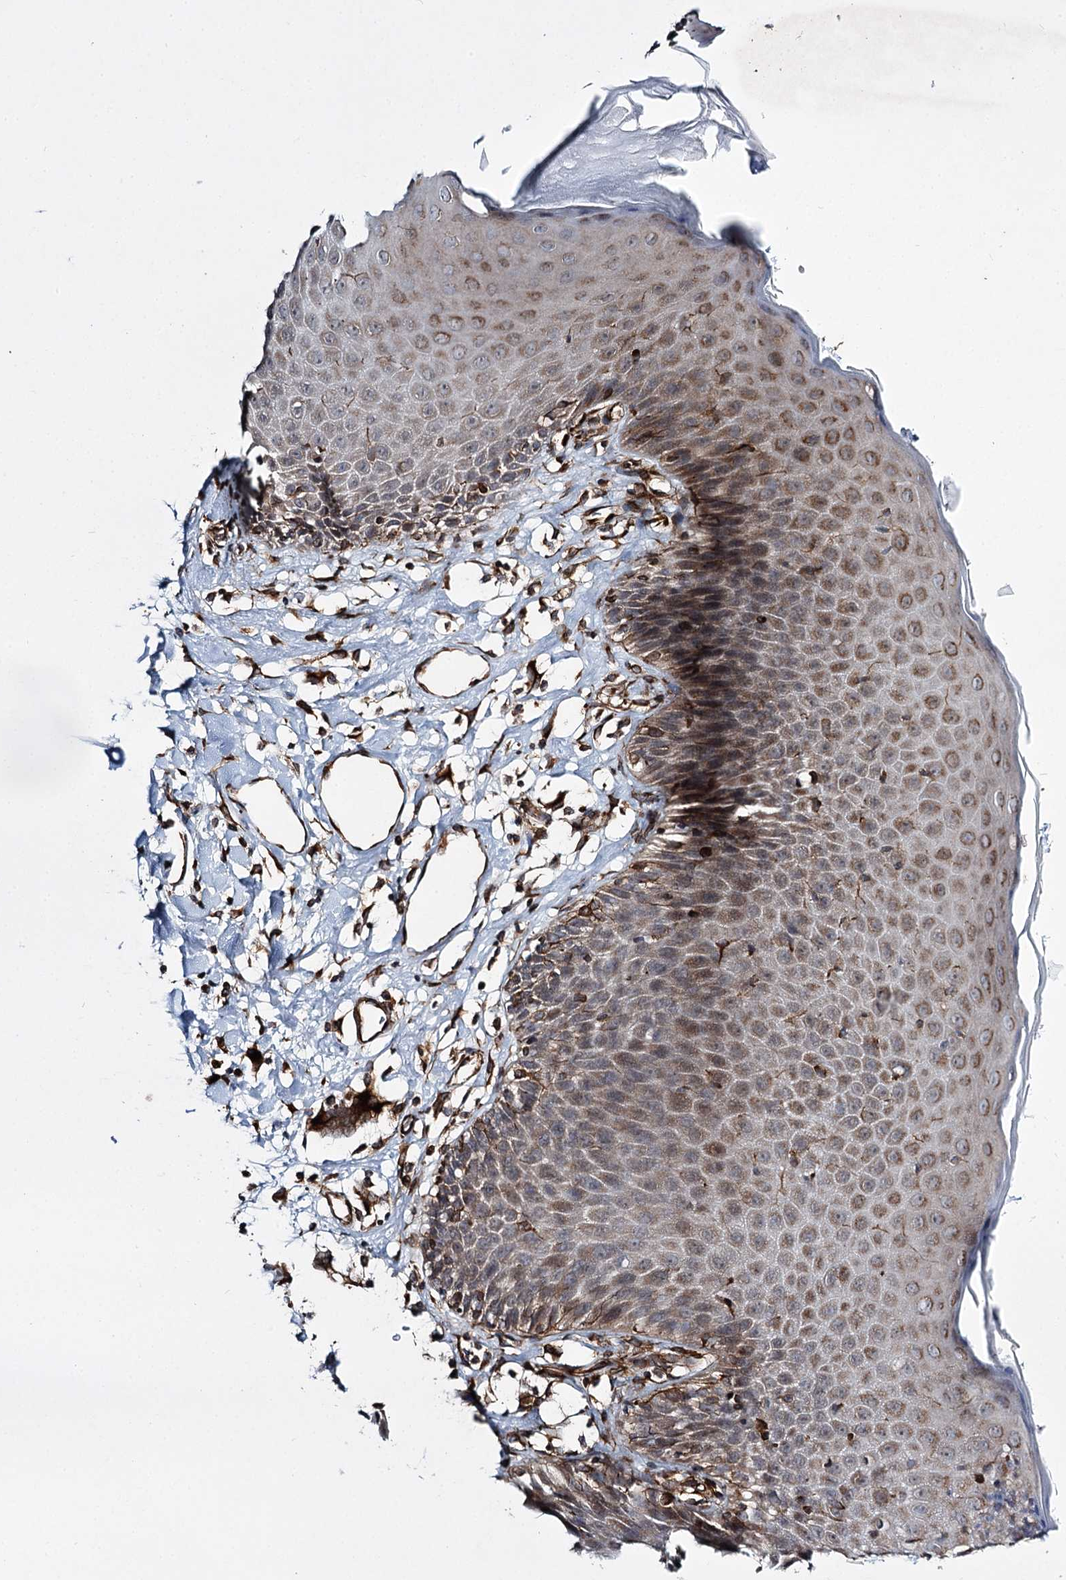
{"staining": {"intensity": "moderate", "quantity": ">75%", "location": "cytoplasmic/membranous"}, "tissue": "skin", "cell_type": "Epidermal cells", "image_type": "normal", "snomed": [{"axis": "morphology", "description": "Normal tissue, NOS"}, {"axis": "topography", "description": "Vulva"}], "caption": "A micrograph of skin stained for a protein shows moderate cytoplasmic/membranous brown staining in epidermal cells. The staining was performed using DAB (3,3'-diaminobenzidine) to visualize the protein expression in brown, while the nuclei were stained in blue with hematoxylin (Magnification: 20x).", "gene": "DPEP2", "patient": {"sex": "female", "age": 68}}